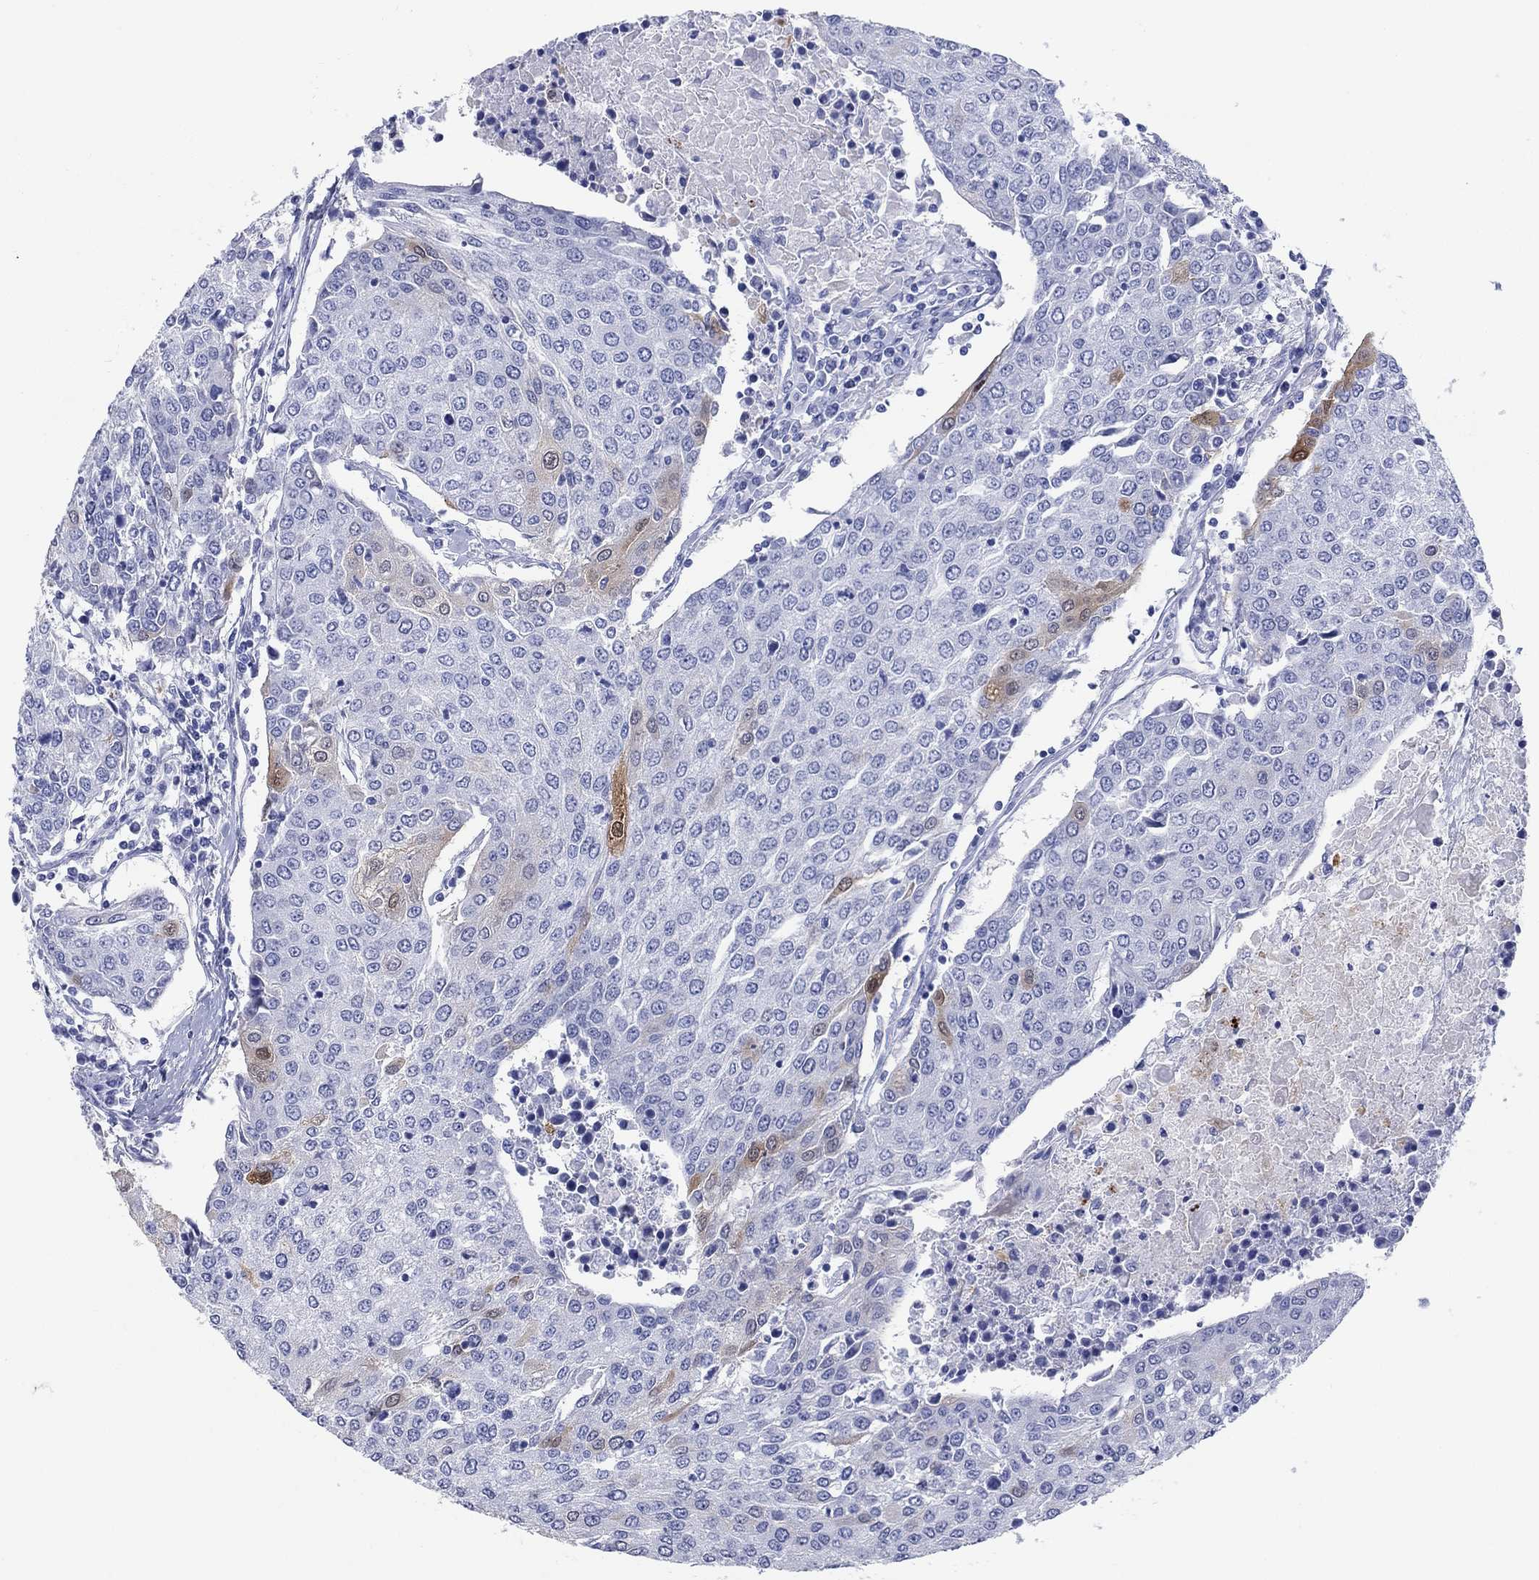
{"staining": {"intensity": "moderate", "quantity": "<25%", "location": "cytoplasmic/membranous"}, "tissue": "urothelial cancer", "cell_type": "Tumor cells", "image_type": "cancer", "snomed": [{"axis": "morphology", "description": "Urothelial carcinoma, High grade"}, {"axis": "topography", "description": "Urinary bladder"}], "caption": "DAB immunohistochemical staining of high-grade urothelial carcinoma displays moderate cytoplasmic/membranous protein staining in approximately <25% of tumor cells.", "gene": "AKR1C2", "patient": {"sex": "female", "age": 85}}